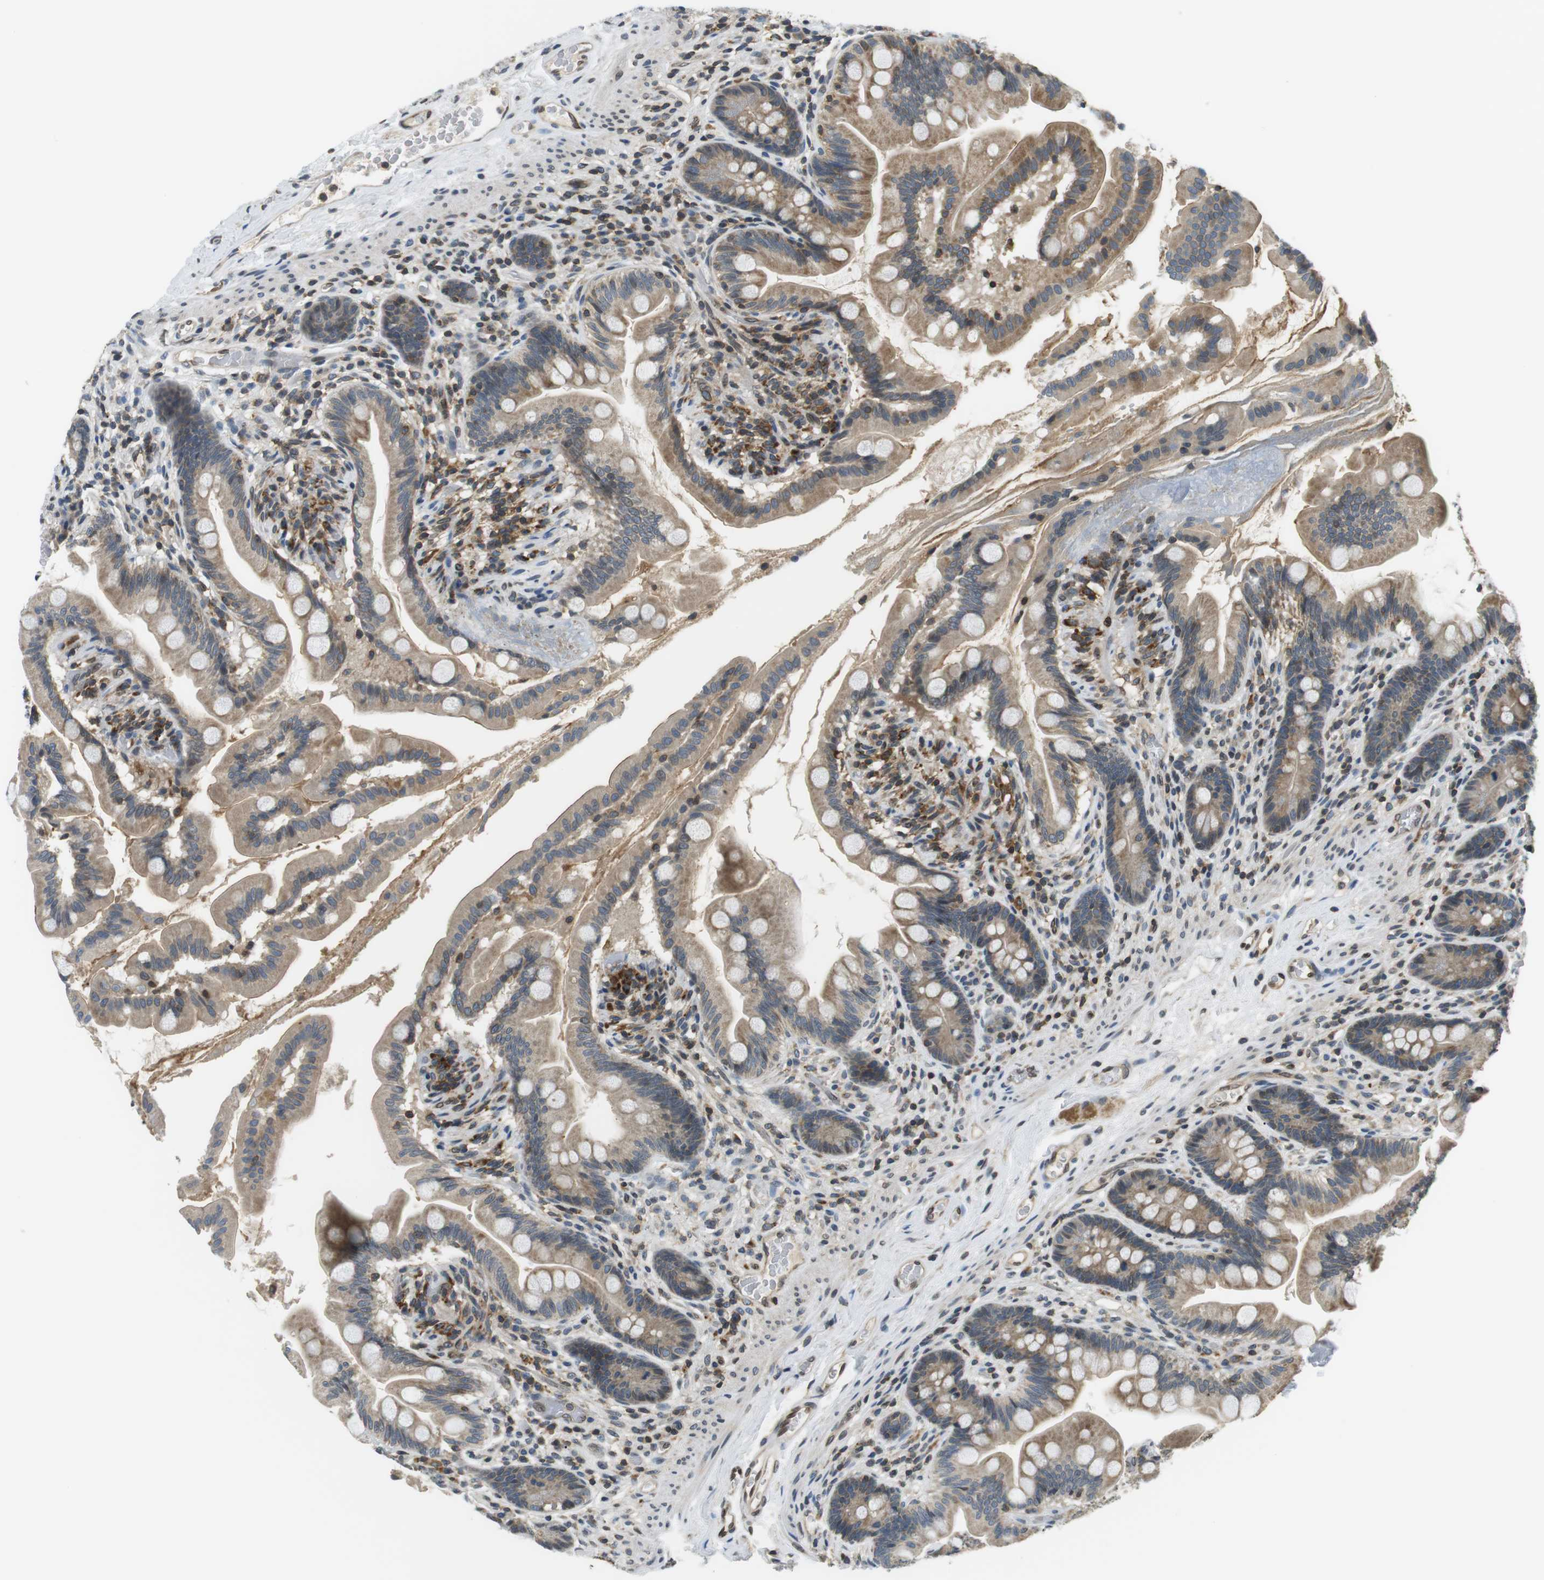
{"staining": {"intensity": "moderate", "quantity": ">75%", "location": "cytoplasmic/membranous"}, "tissue": "small intestine", "cell_type": "Glandular cells", "image_type": "normal", "snomed": [{"axis": "morphology", "description": "Normal tissue, NOS"}, {"axis": "topography", "description": "Small intestine"}], "caption": "Immunohistochemical staining of normal small intestine demonstrates moderate cytoplasmic/membranous protein positivity in about >75% of glandular cells.", "gene": "TMX4", "patient": {"sex": "female", "age": 56}}